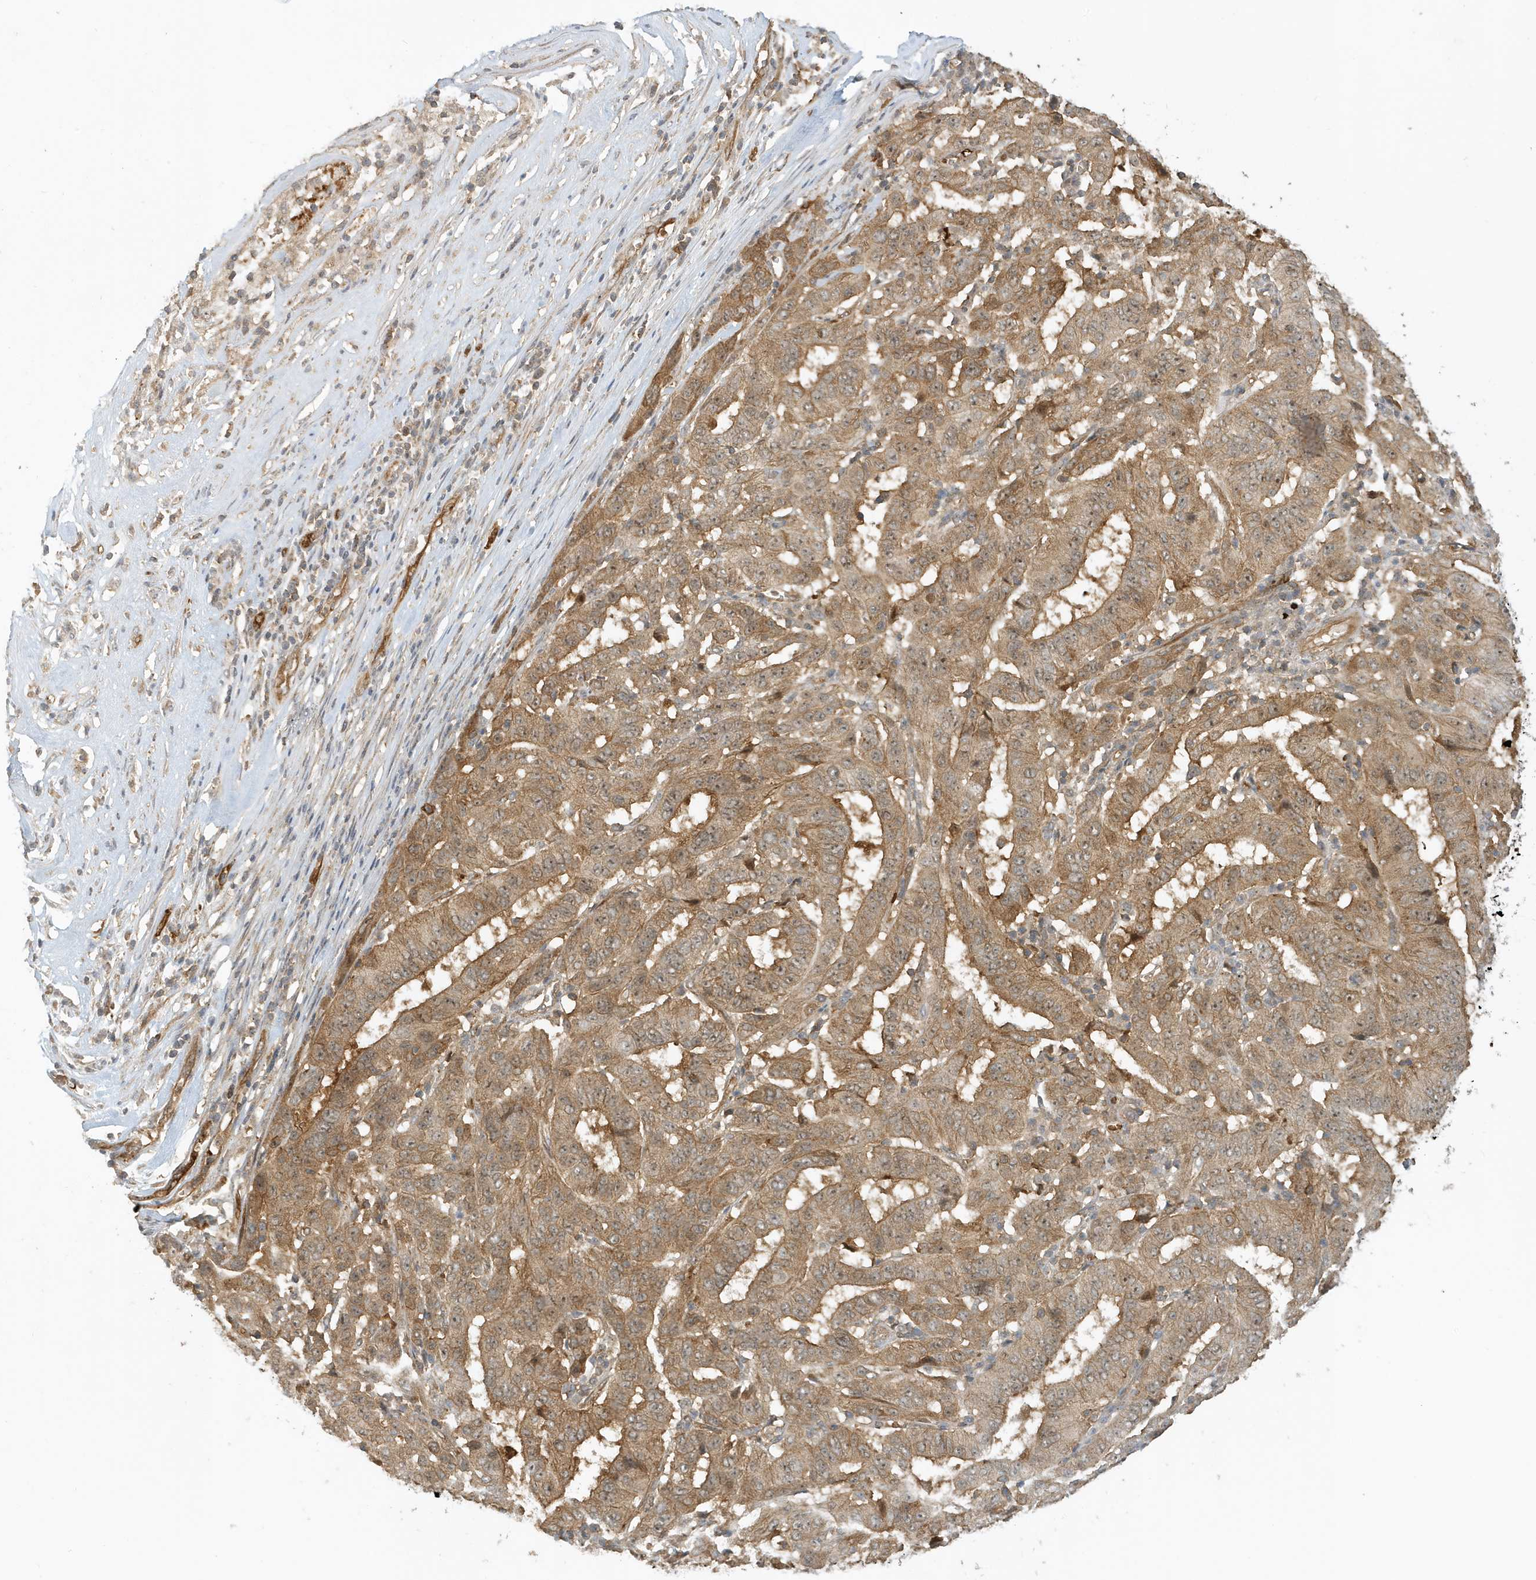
{"staining": {"intensity": "moderate", "quantity": ">75%", "location": "cytoplasmic/membranous"}, "tissue": "pancreatic cancer", "cell_type": "Tumor cells", "image_type": "cancer", "snomed": [{"axis": "morphology", "description": "Adenocarcinoma, NOS"}, {"axis": "topography", "description": "Pancreas"}], "caption": "Immunohistochemistry photomicrograph of pancreatic adenocarcinoma stained for a protein (brown), which shows medium levels of moderate cytoplasmic/membranous positivity in about >75% of tumor cells.", "gene": "FYCO1", "patient": {"sex": "male", "age": 63}}